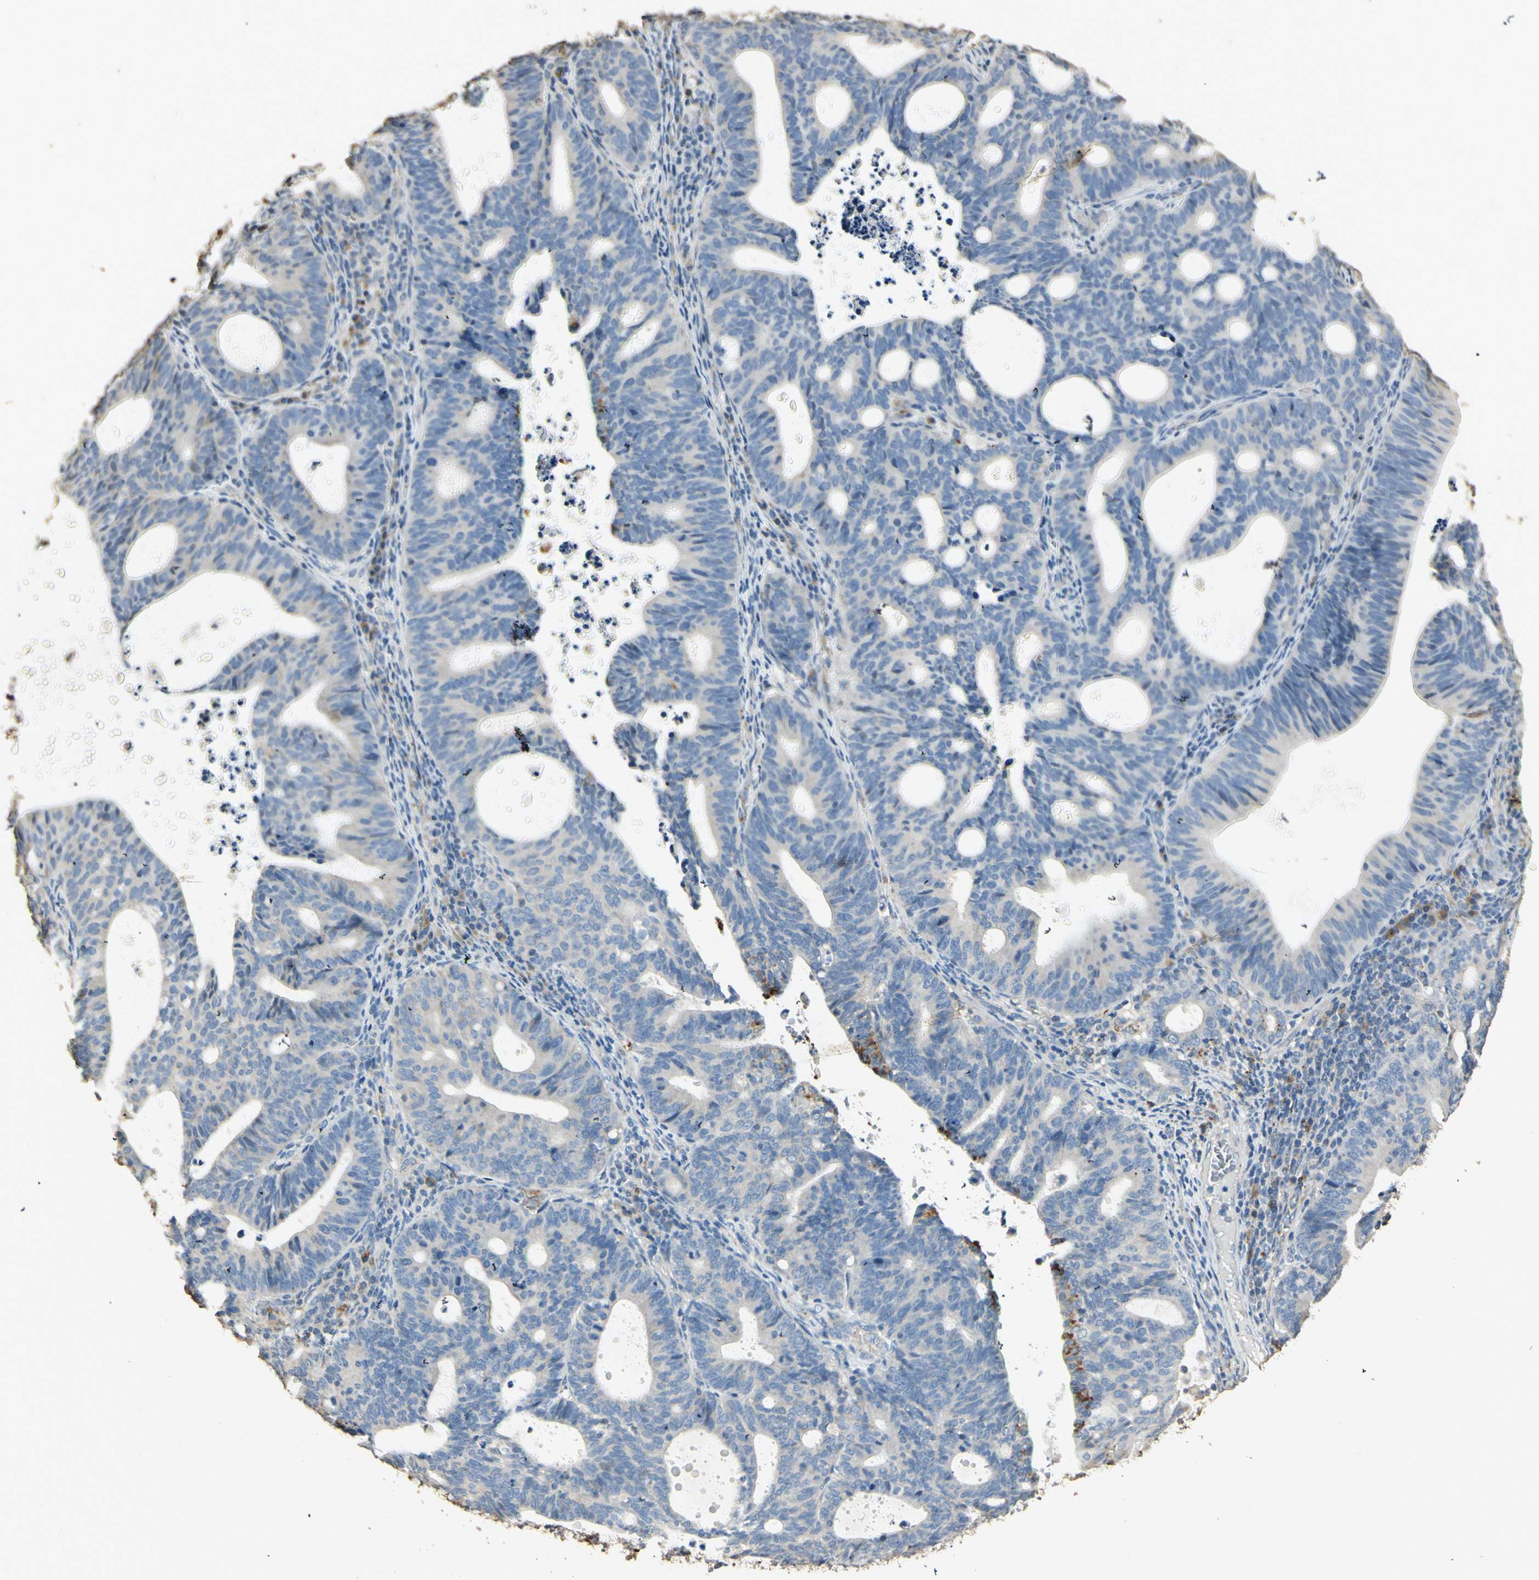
{"staining": {"intensity": "negative", "quantity": "none", "location": "none"}, "tissue": "endometrial cancer", "cell_type": "Tumor cells", "image_type": "cancer", "snomed": [{"axis": "morphology", "description": "Adenocarcinoma, NOS"}, {"axis": "topography", "description": "Uterus"}], "caption": "High power microscopy photomicrograph of an immunohistochemistry (IHC) micrograph of endometrial cancer (adenocarcinoma), revealing no significant staining in tumor cells.", "gene": "ARHGEF17", "patient": {"sex": "female", "age": 83}}